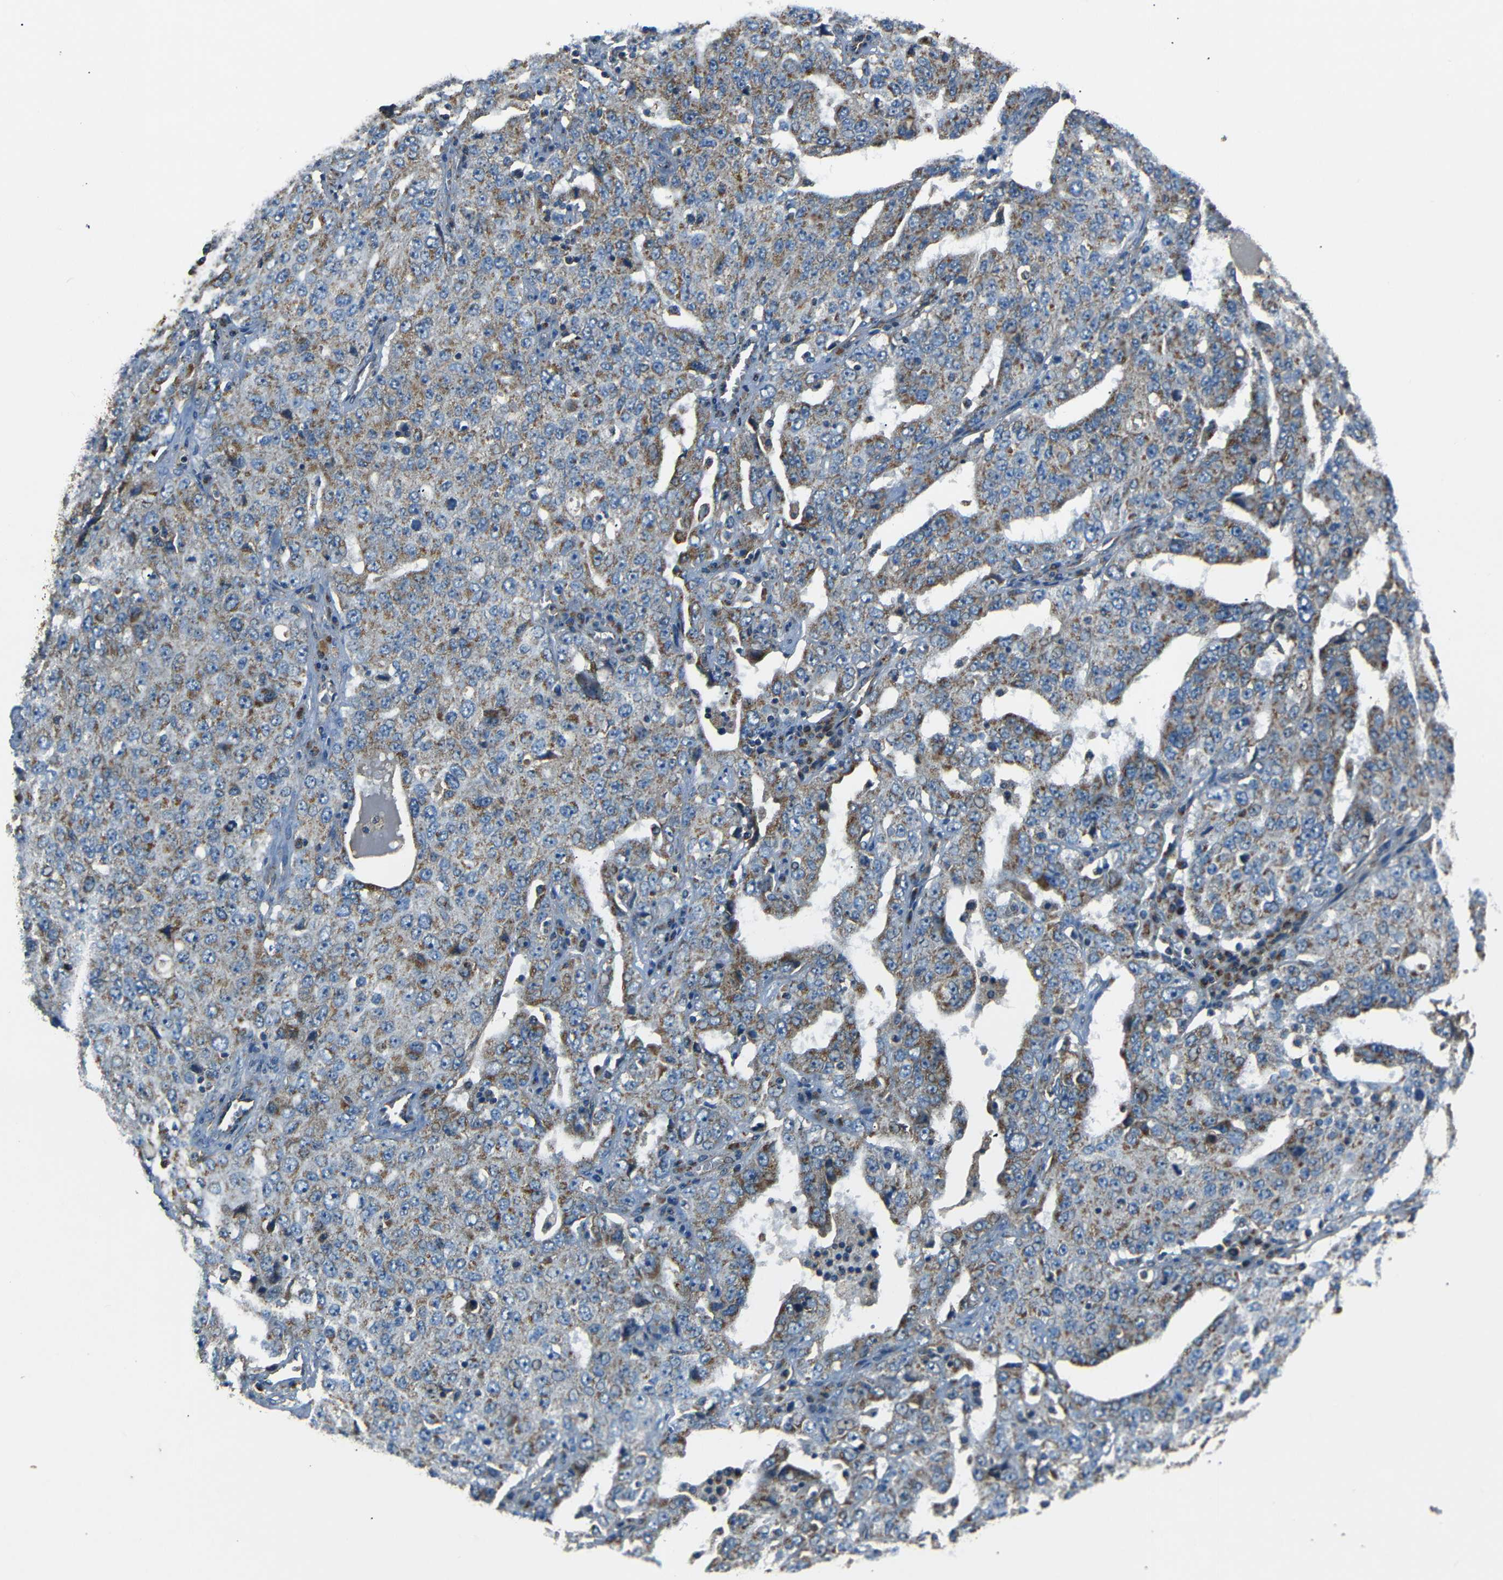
{"staining": {"intensity": "moderate", "quantity": "25%-75%", "location": "cytoplasmic/membranous"}, "tissue": "ovarian cancer", "cell_type": "Tumor cells", "image_type": "cancer", "snomed": [{"axis": "morphology", "description": "Carcinoma, endometroid"}, {"axis": "topography", "description": "Ovary"}], "caption": "Brown immunohistochemical staining in human endometroid carcinoma (ovarian) displays moderate cytoplasmic/membranous expression in approximately 25%-75% of tumor cells.", "gene": "NETO2", "patient": {"sex": "female", "age": 62}}